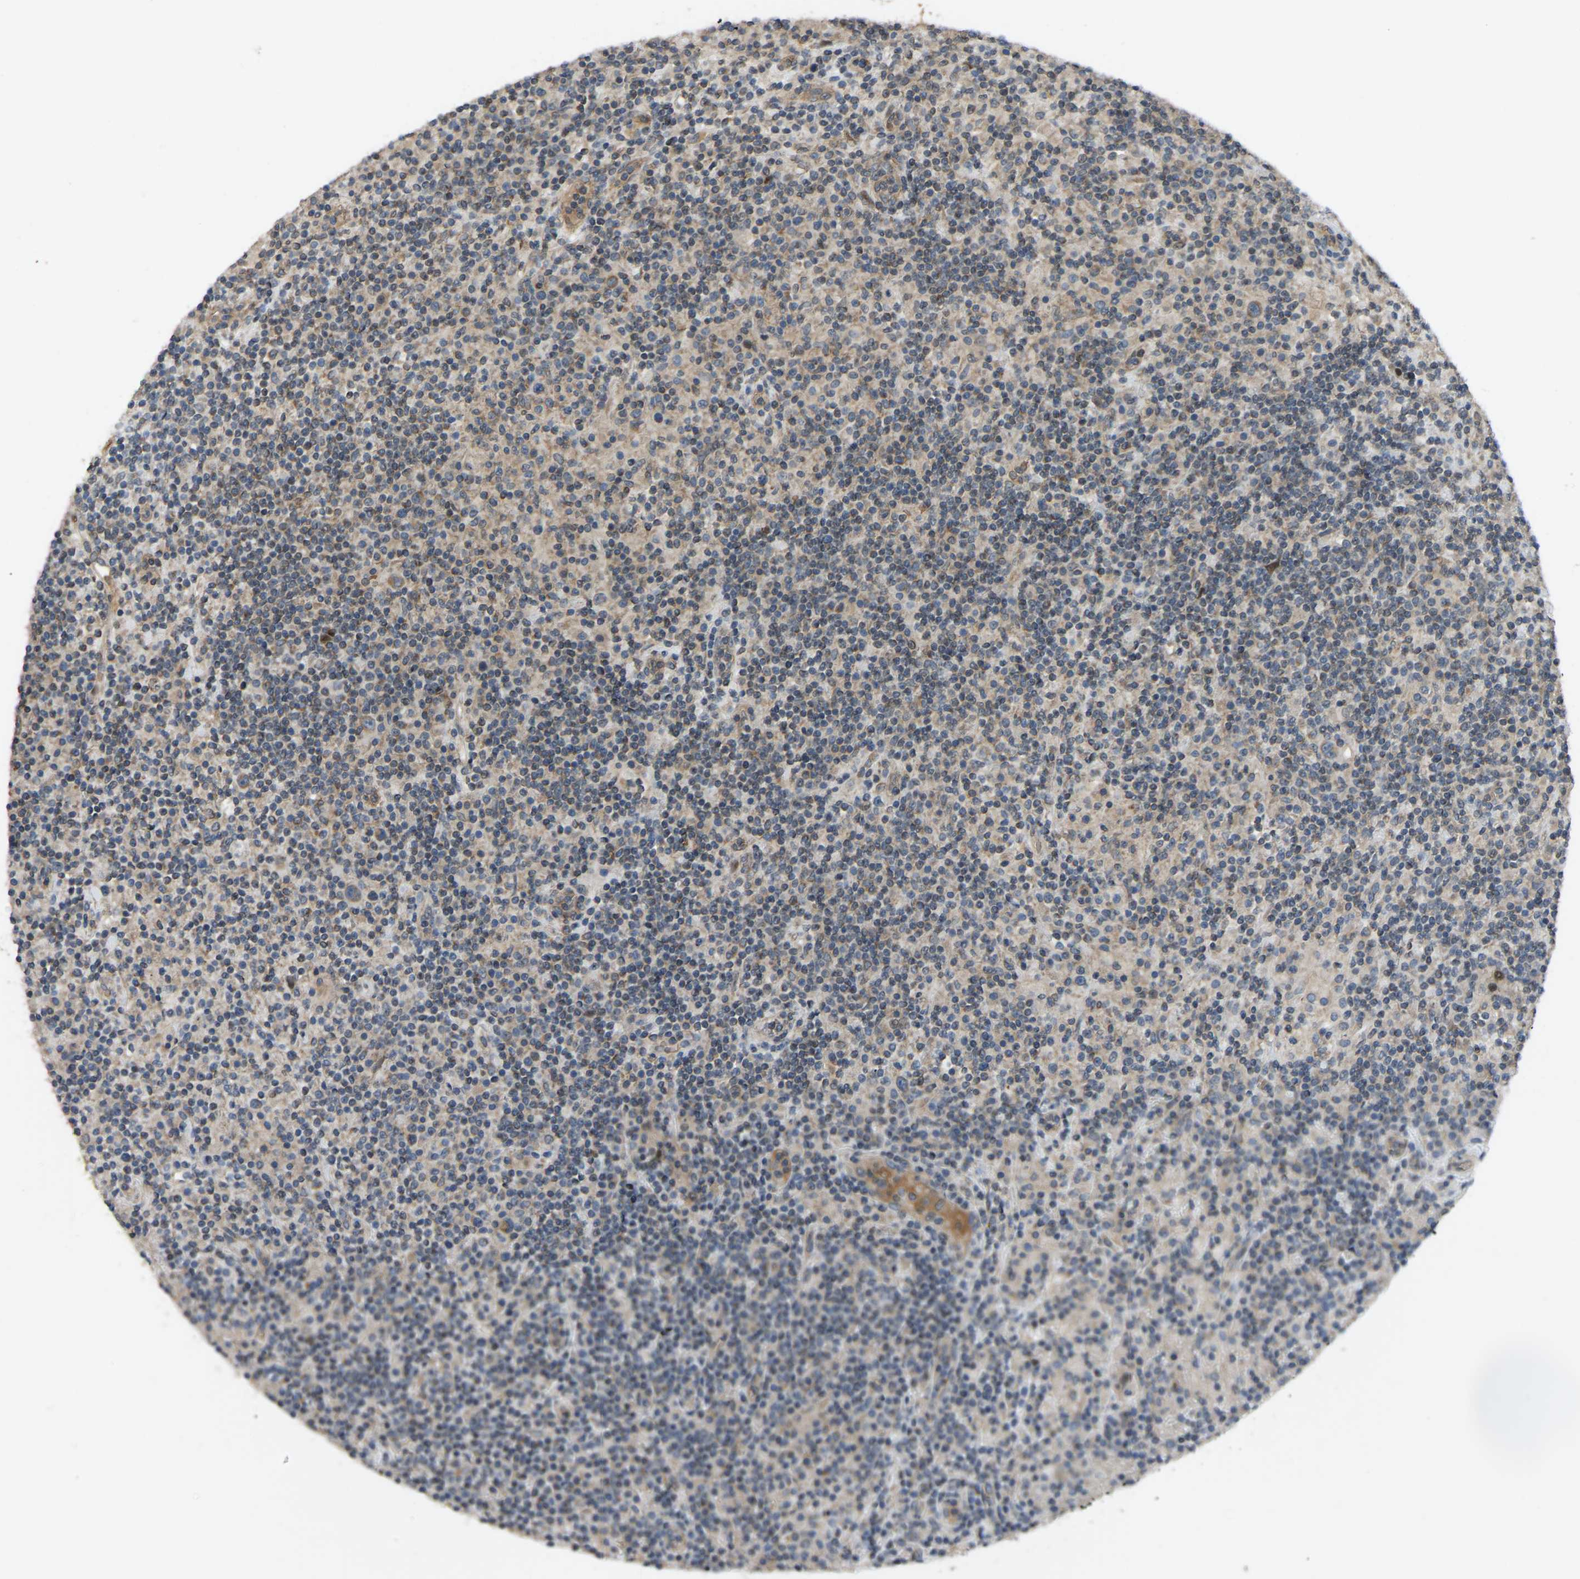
{"staining": {"intensity": "moderate", "quantity": ">75%", "location": "cytoplasmic/membranous"}, "tissue": "lymphoma", "cell_type": "Tumor cells", "image_type": "cancer", "snomed": [{"axis": "morphology", "description": "Hodgkin's disease, NOS"}, {"axis": "topography", "description": "Lymph node"}], "caption": "Protein expression analysis of Hodgkin's disease reveals moderate cytoplasmic/membranous staining in about >75% of tumor cells.", "gene": "C21orf91", "patient": {"sex": "male", "age": 70}}